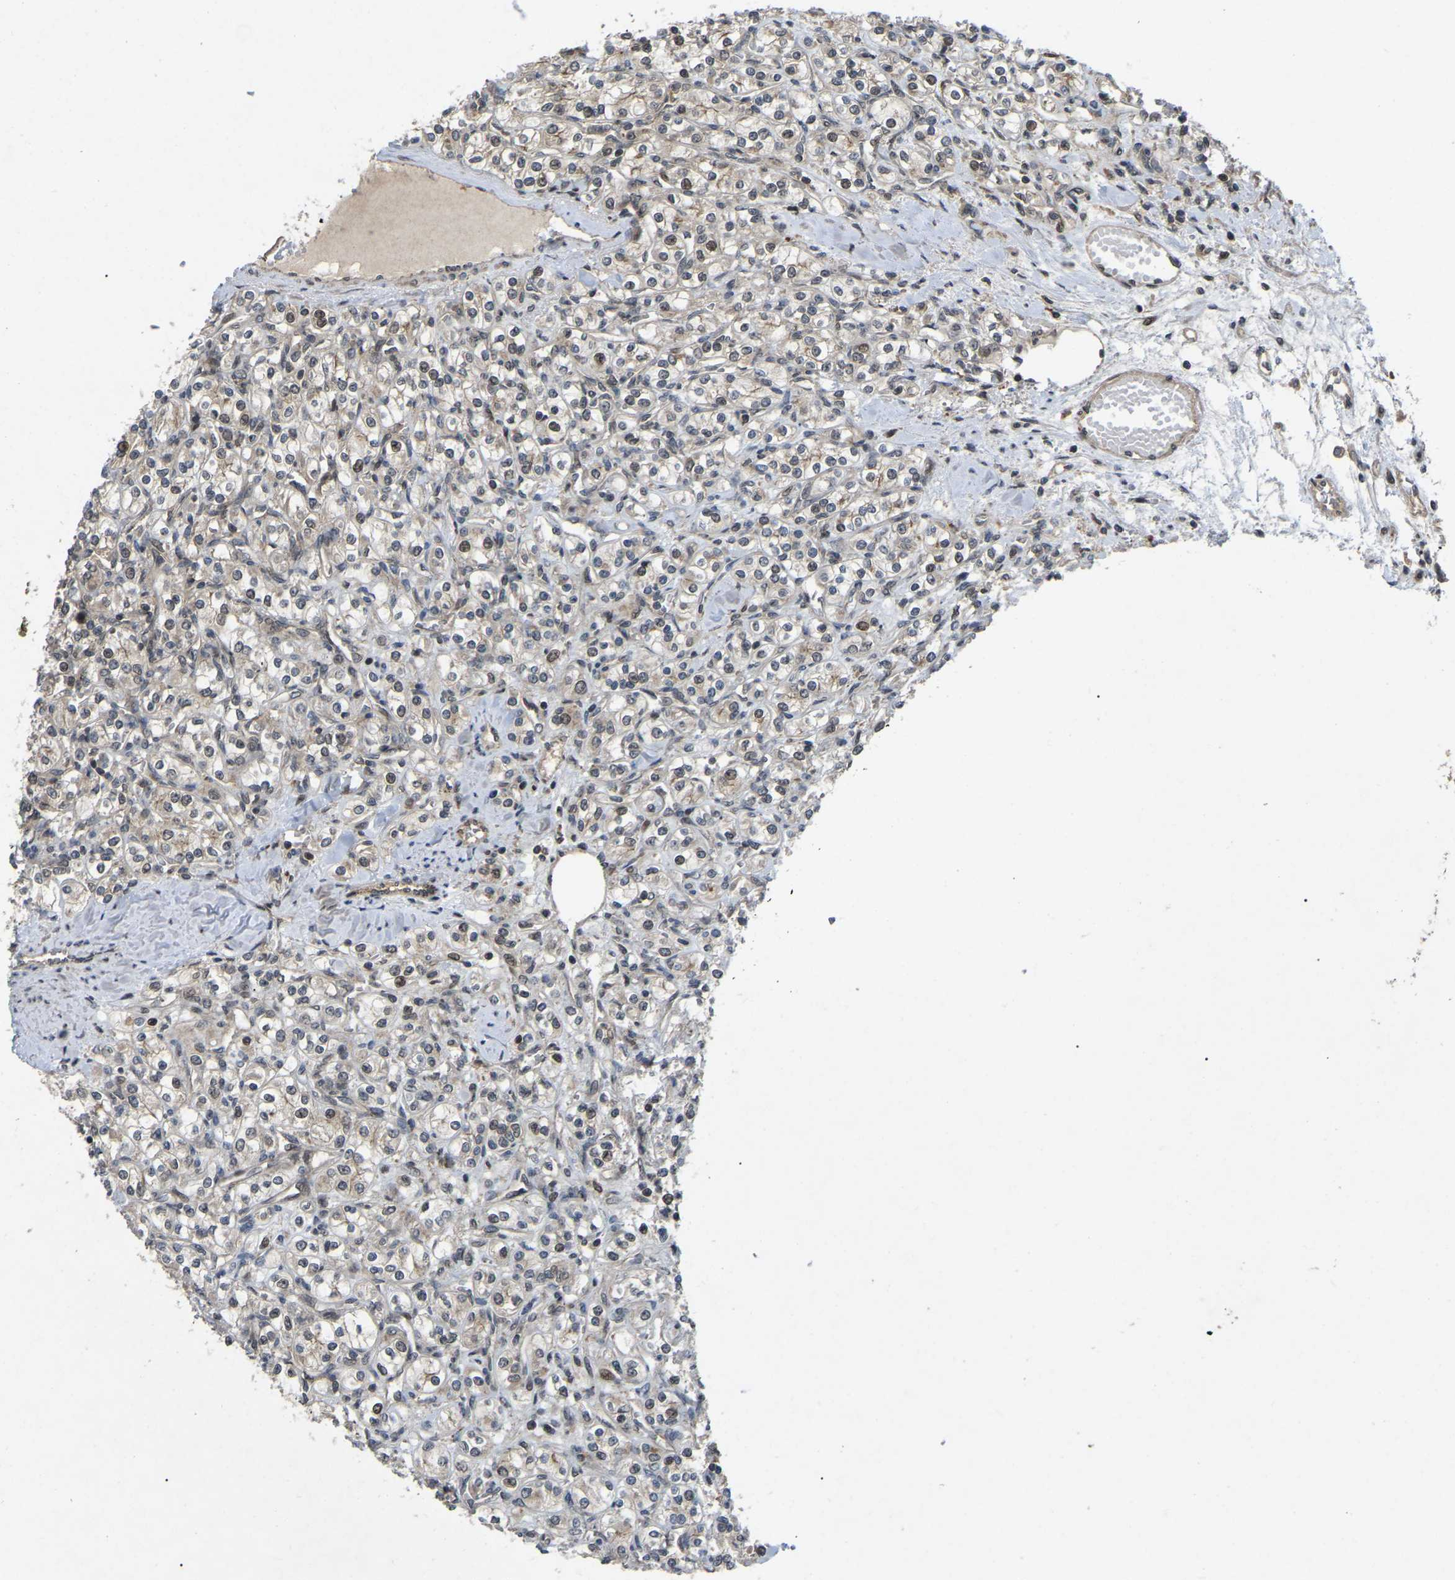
{"staining": {"intensity": "weak", "quantity": "<25%", "location": "cytoplasmic/membranous,nuclear"}, "tissue": "renal cancer", "cell_type": "Tumor cells", "image_type": "cancer", "snomed": [{"axis": "morphology", "description": "Adenocarcinoma, NOS"}, {"axis": "topography", "description": "Kidney"}], "caption": "Micrograph shows no significant protein staining in tumor cells of renal cancer (adenocarcinoma).", "gene": "KIAA1549", "patient": {"sex": "male", "age": 77}}